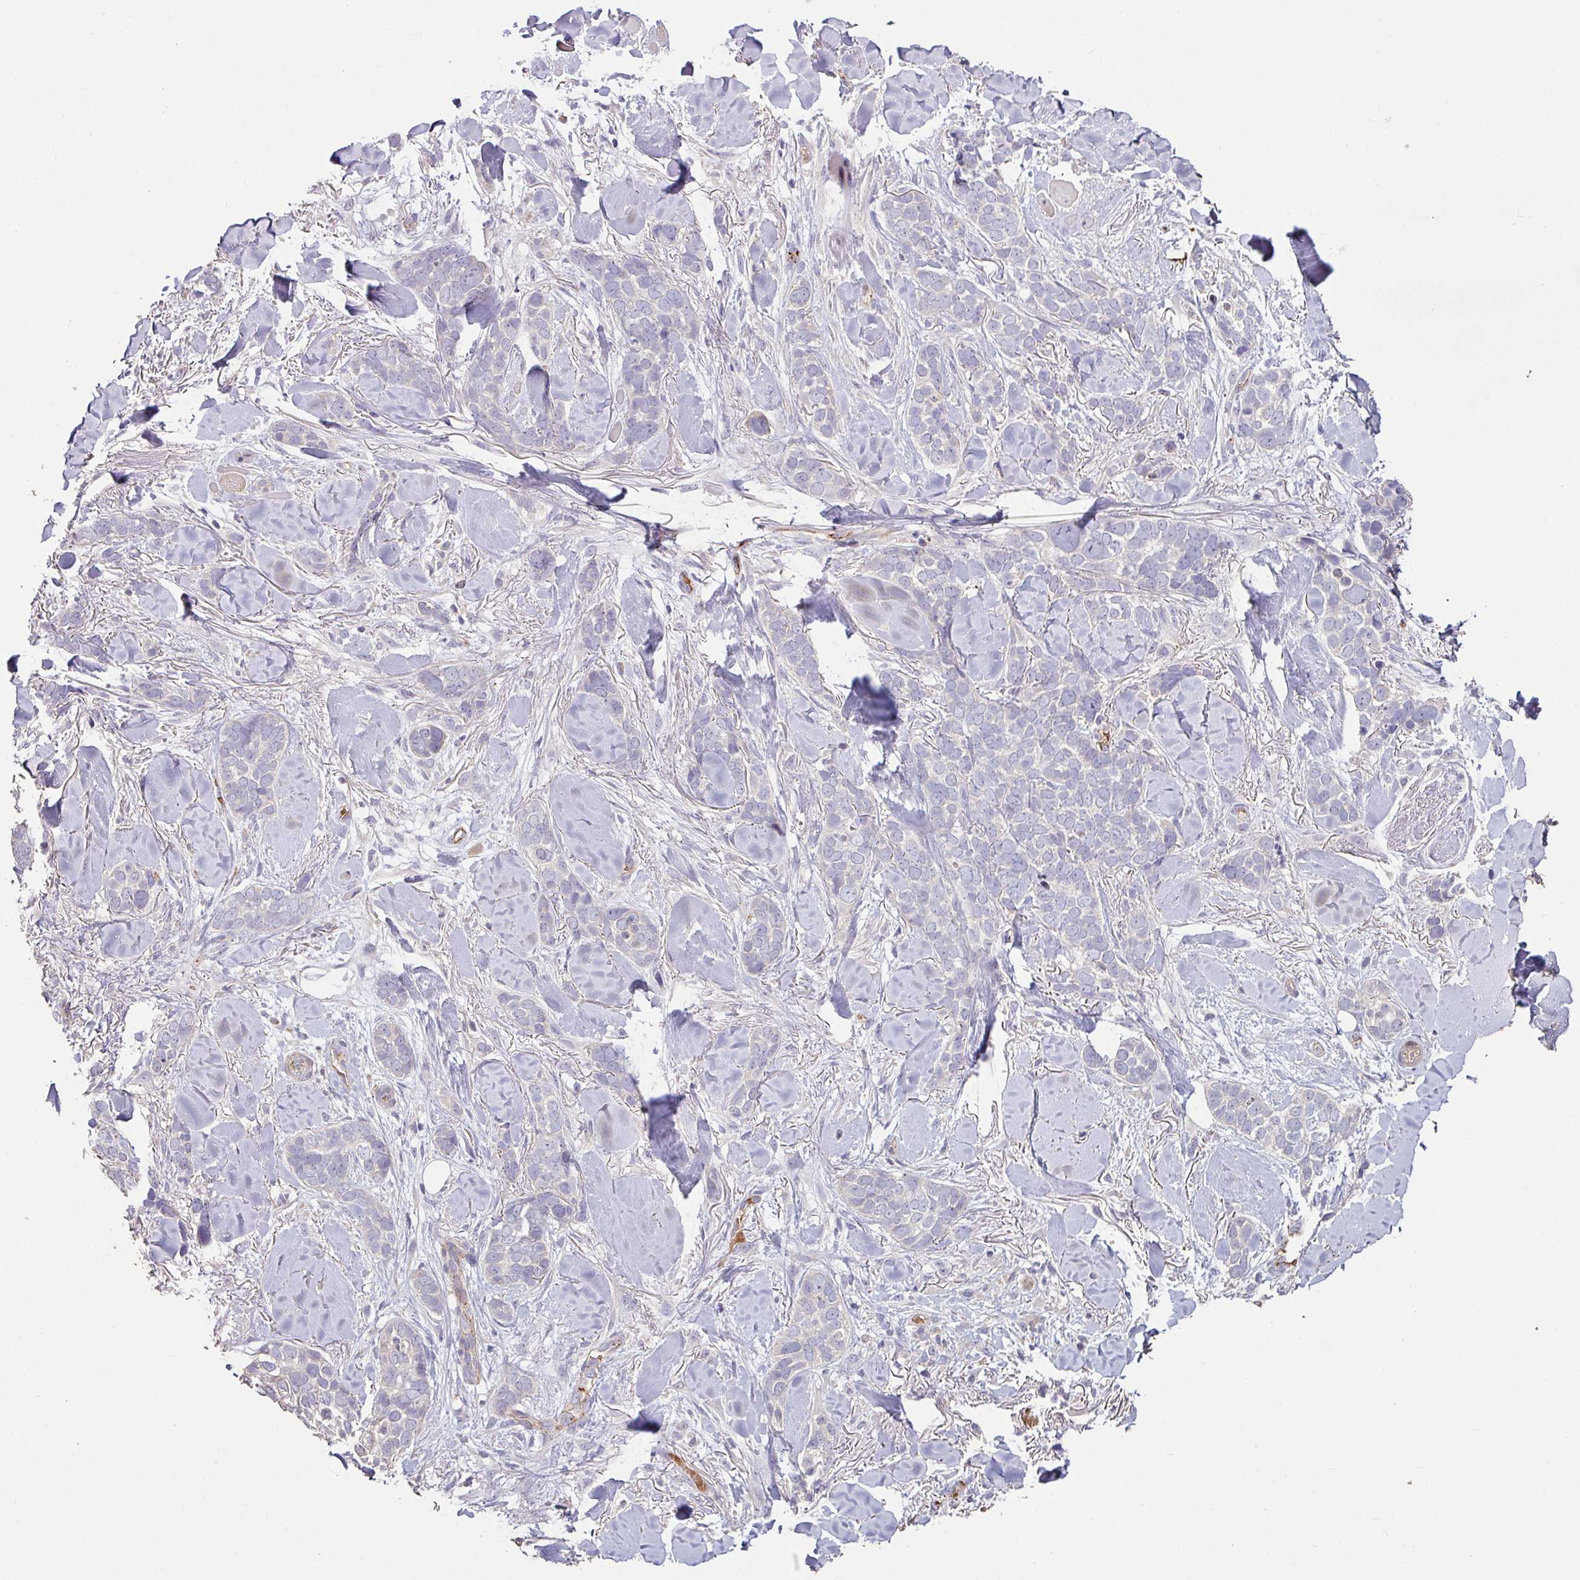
{"staining": {"intensity": "negative", "quantity": "none", "location": "none"}, "tissue": "skin cancer", "cell_type": "Tumor cells", "image_type": "cancer", "snomed": [{"axis": "morphology", "description": "Basal cell carcinoma"}, {"axis": "topography", "description": "Skin"}], "caption": "IHC image of skin cancer stained for a protein (brown), which exhibits no positivity in tumor cells.", "gene": "RPL23A", "patient": {"sex": "female", "age": 82}}